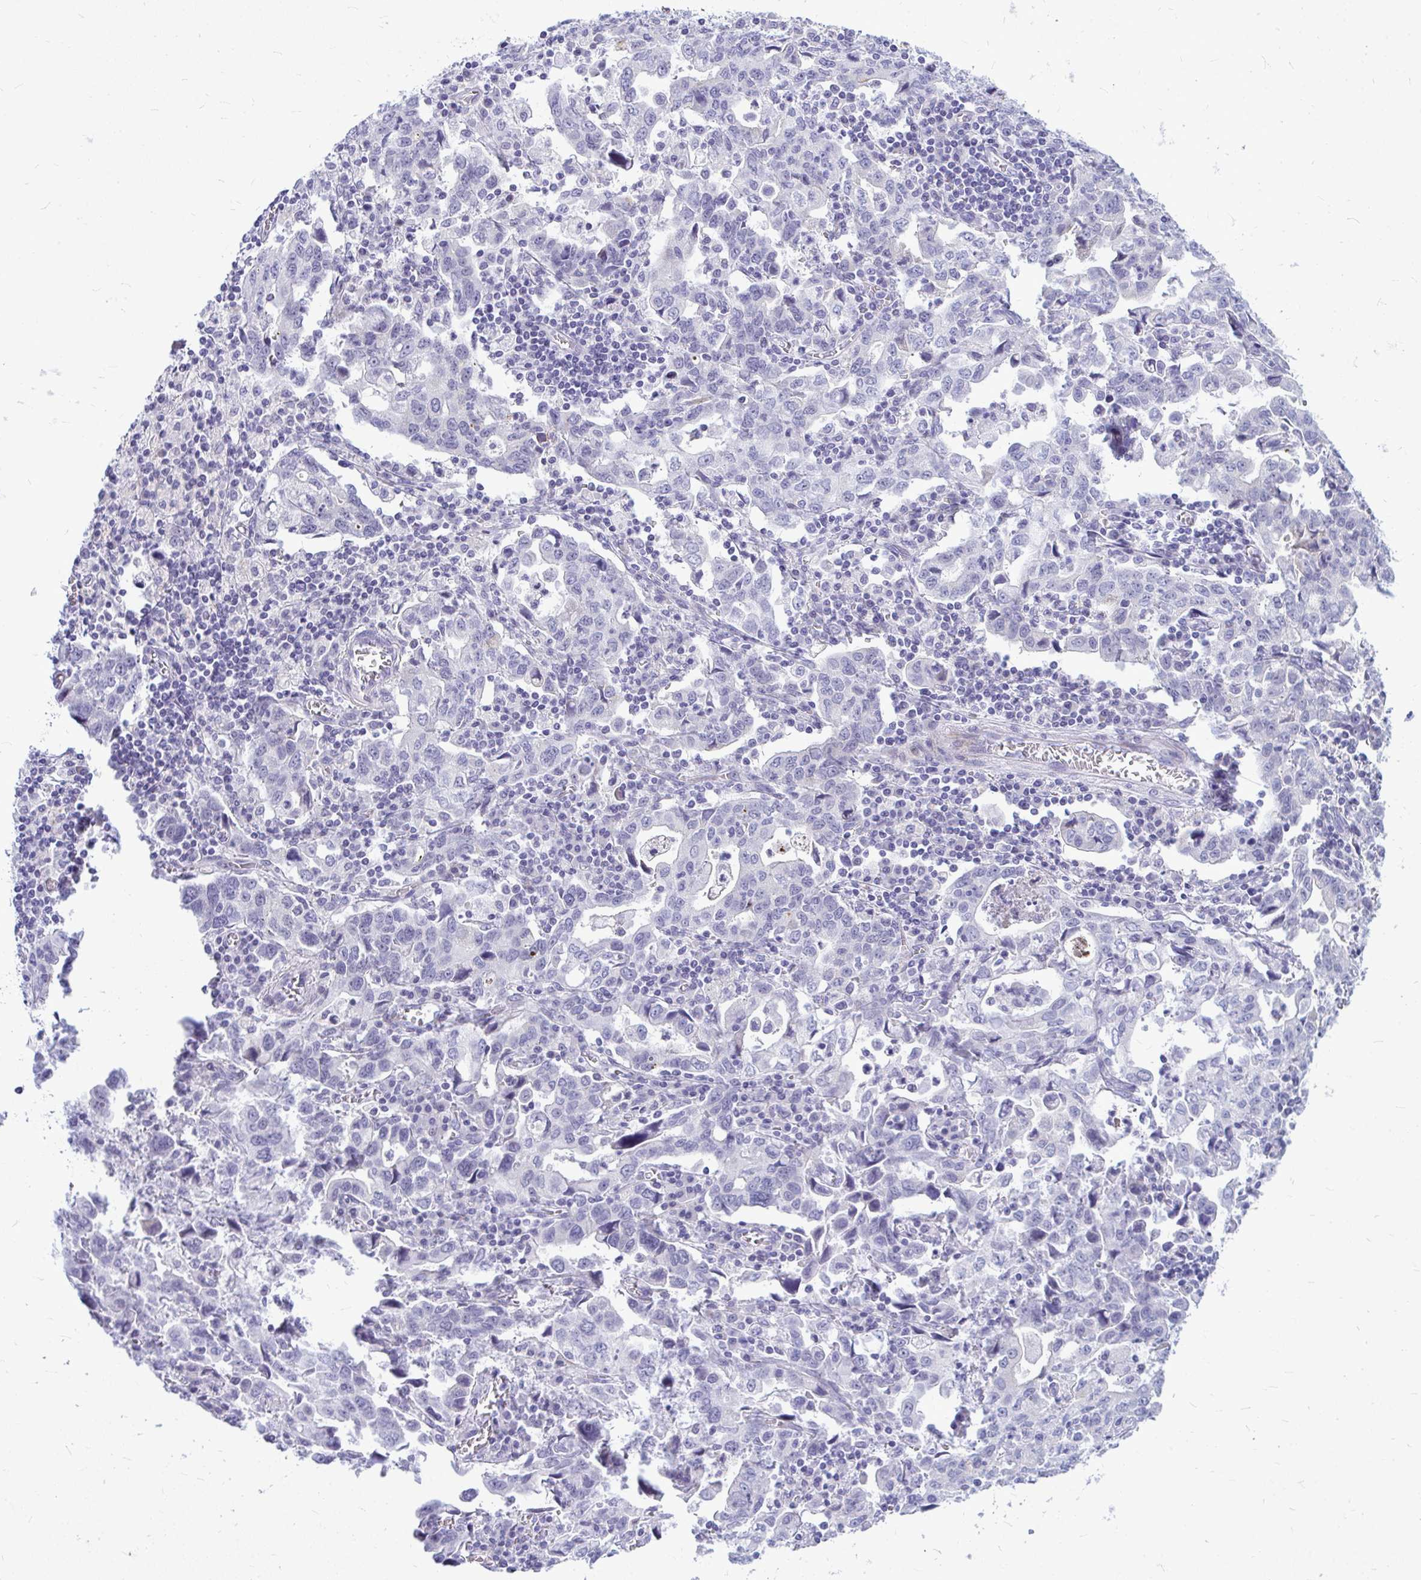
{"staining": {"intensity": "negative", "quantity": "none", "location": "none"}, "tissue": "stomach cancer", "cell_type": "Tumor cells", "image_type": "cancer", "snomed": [{"axis": "morphology", "description": "Adenocarcinoma, NOS"}, {"axis": "topography", "description": "Stomach, upper"}], "caption": "Immunohistochemistry micrograph of human stomach cancer (adenocarcinoma) stained for a protein (brown), which shows no staining in tumor cells.", "gene": "ZSCAN25", "patient": {"sex": "male", "age": 85}}